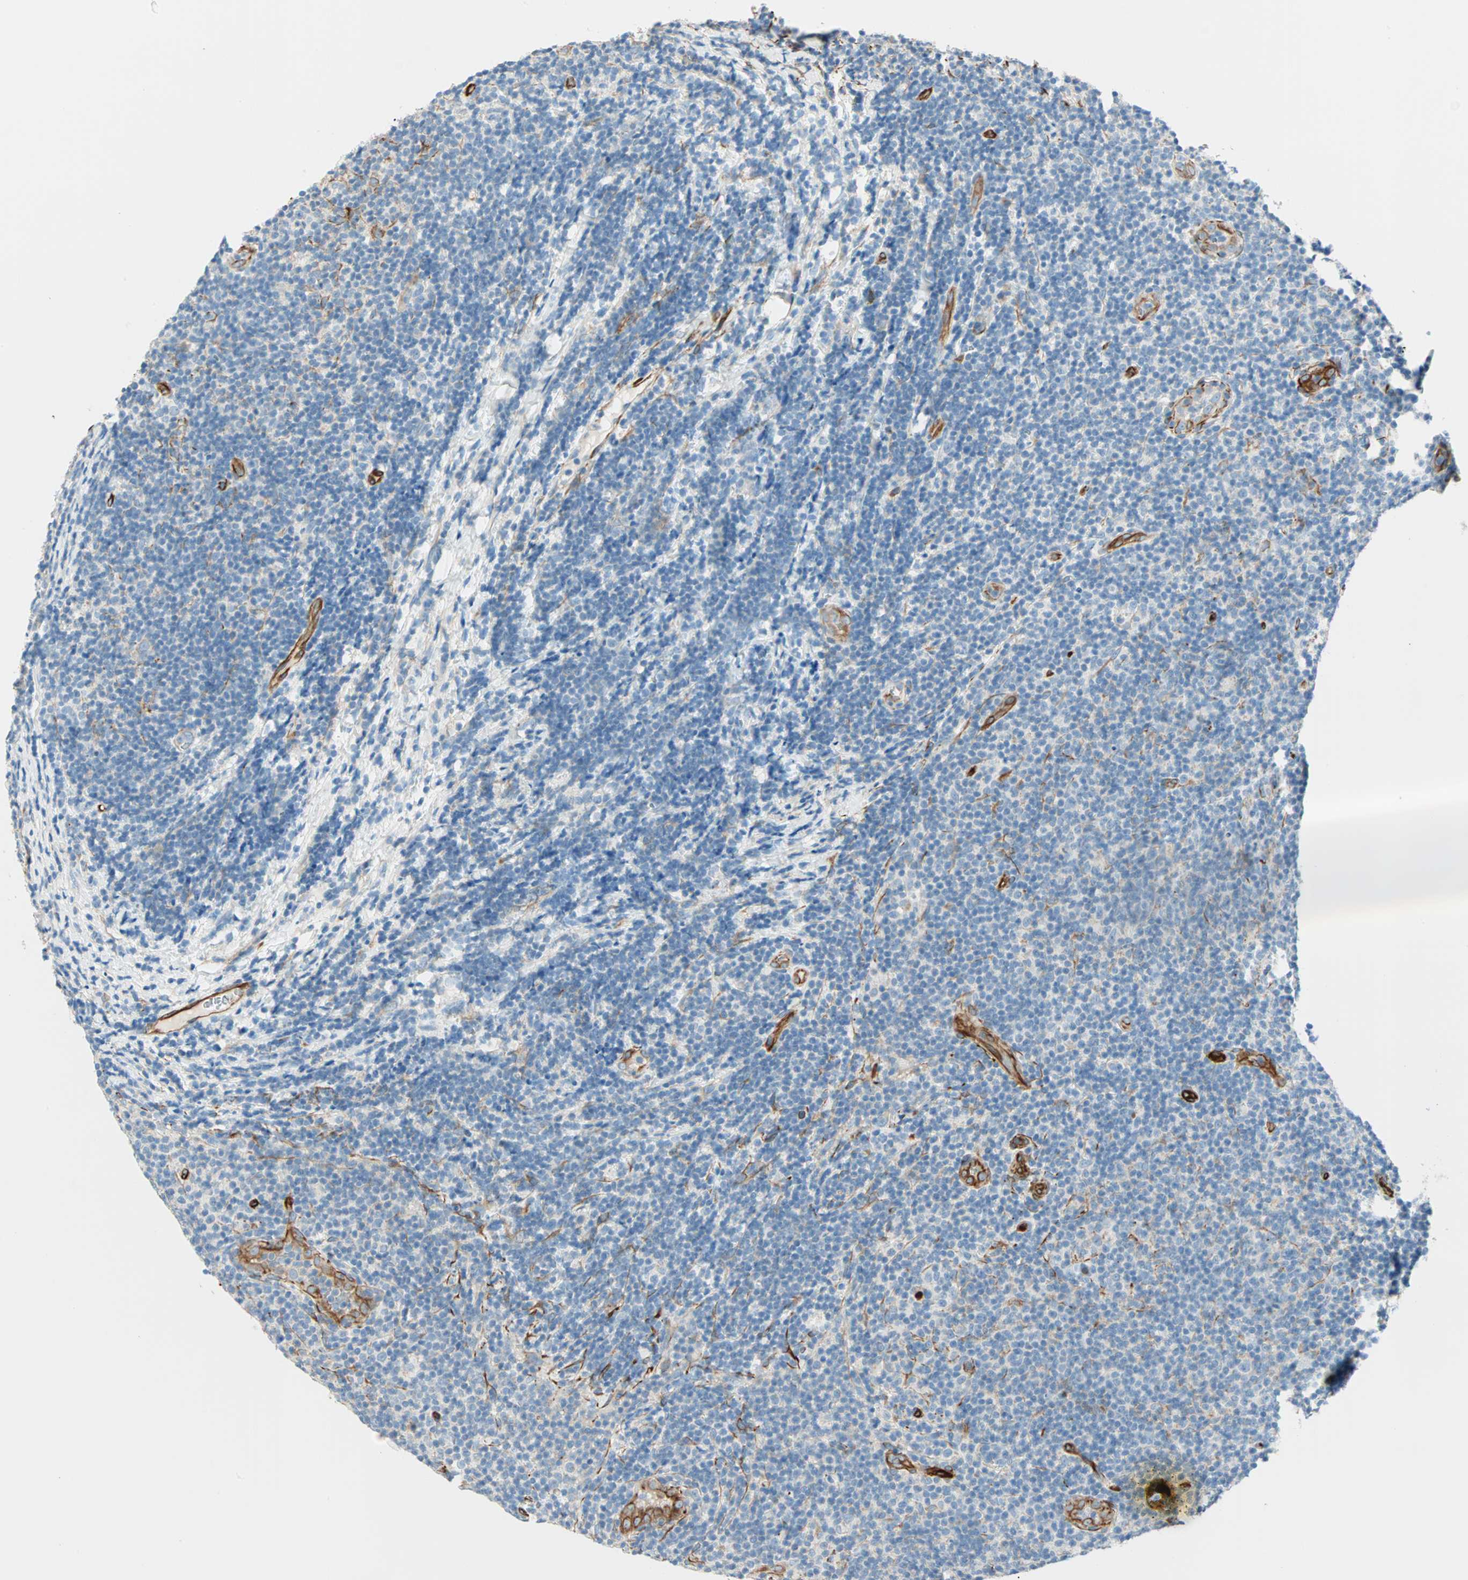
{"staining": {"intensity": "negative", "quantity": "none", "location": "none"}, "tissue": "lymphoma", "cell_type": "Tumor cells", "image_type": "cancer", "snomed": [{"axis": "morphology", "description": "Malignant lymphoma, non-Hodgkin's type, Low grade"}, {"axis": "topography", "description": "Lymph node"}], "caption": "DAB (3,3'-diaminobenzidine) immunohistochemical staining of lymphoma displays no significant expression in tumor cells.", "gene": "NES", "patient": {"sex": "male", "age": 83}}